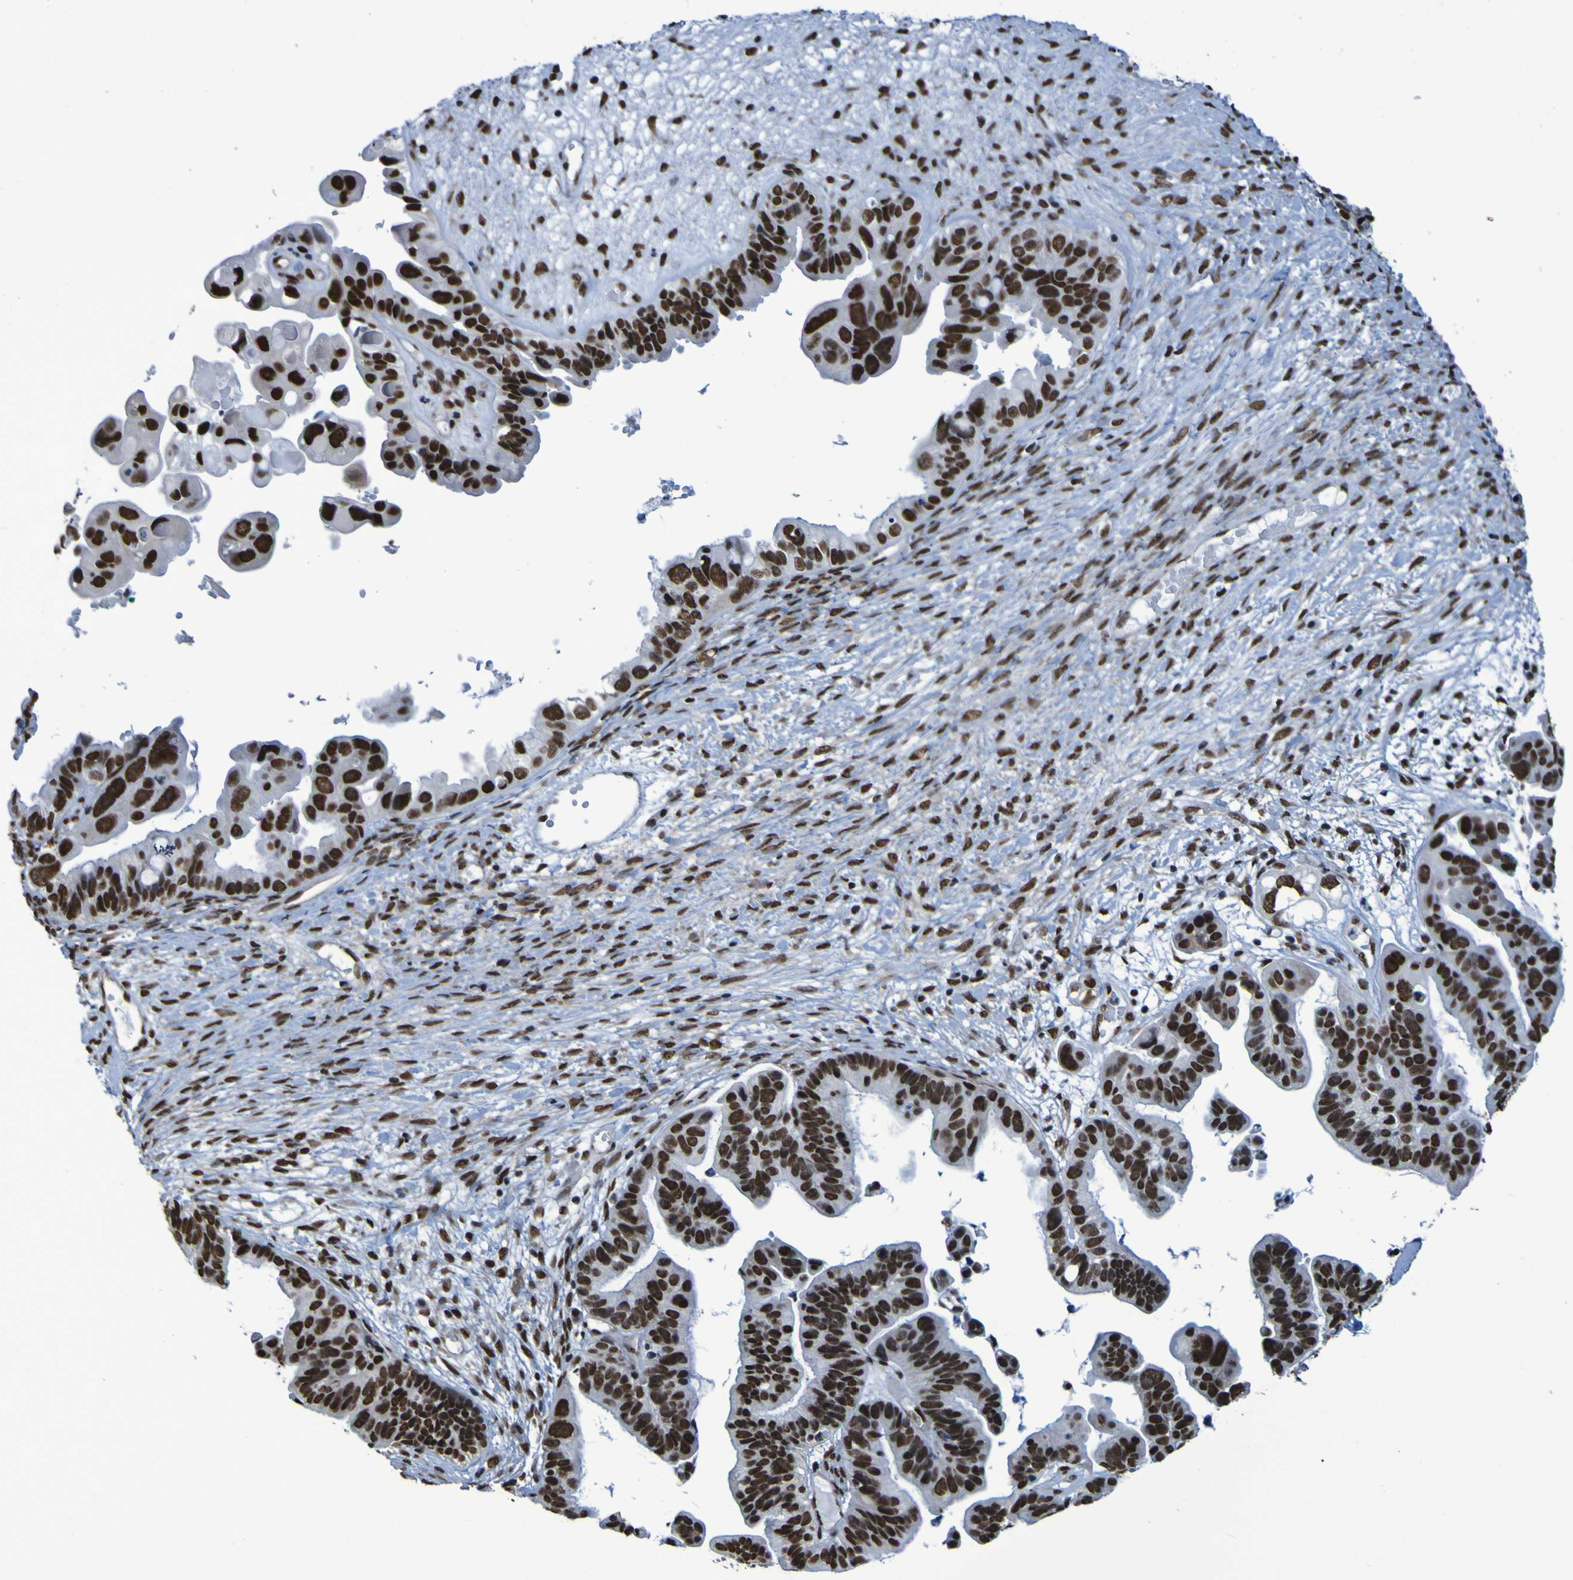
{"staining": {"intensity": "strong", "quantity": ">75%", "location": "nuclear"}, "tissue": "ovarian cancer", "cell_type": "Tumor cells", "image_type": "cancer", "snomed": [{"axis": "morphology", "description": "Cystadenocarcinoma, serous, NOS"}, {"axis": "topography", "description": "Ovary"}], "caption": "Protein analysis of ovarian cancer tissue exhibits strong nuclear expression in about >75% of tumor cells.", "gene": "HNRNPR", "patient": {"sex": "female", "age": 56}}